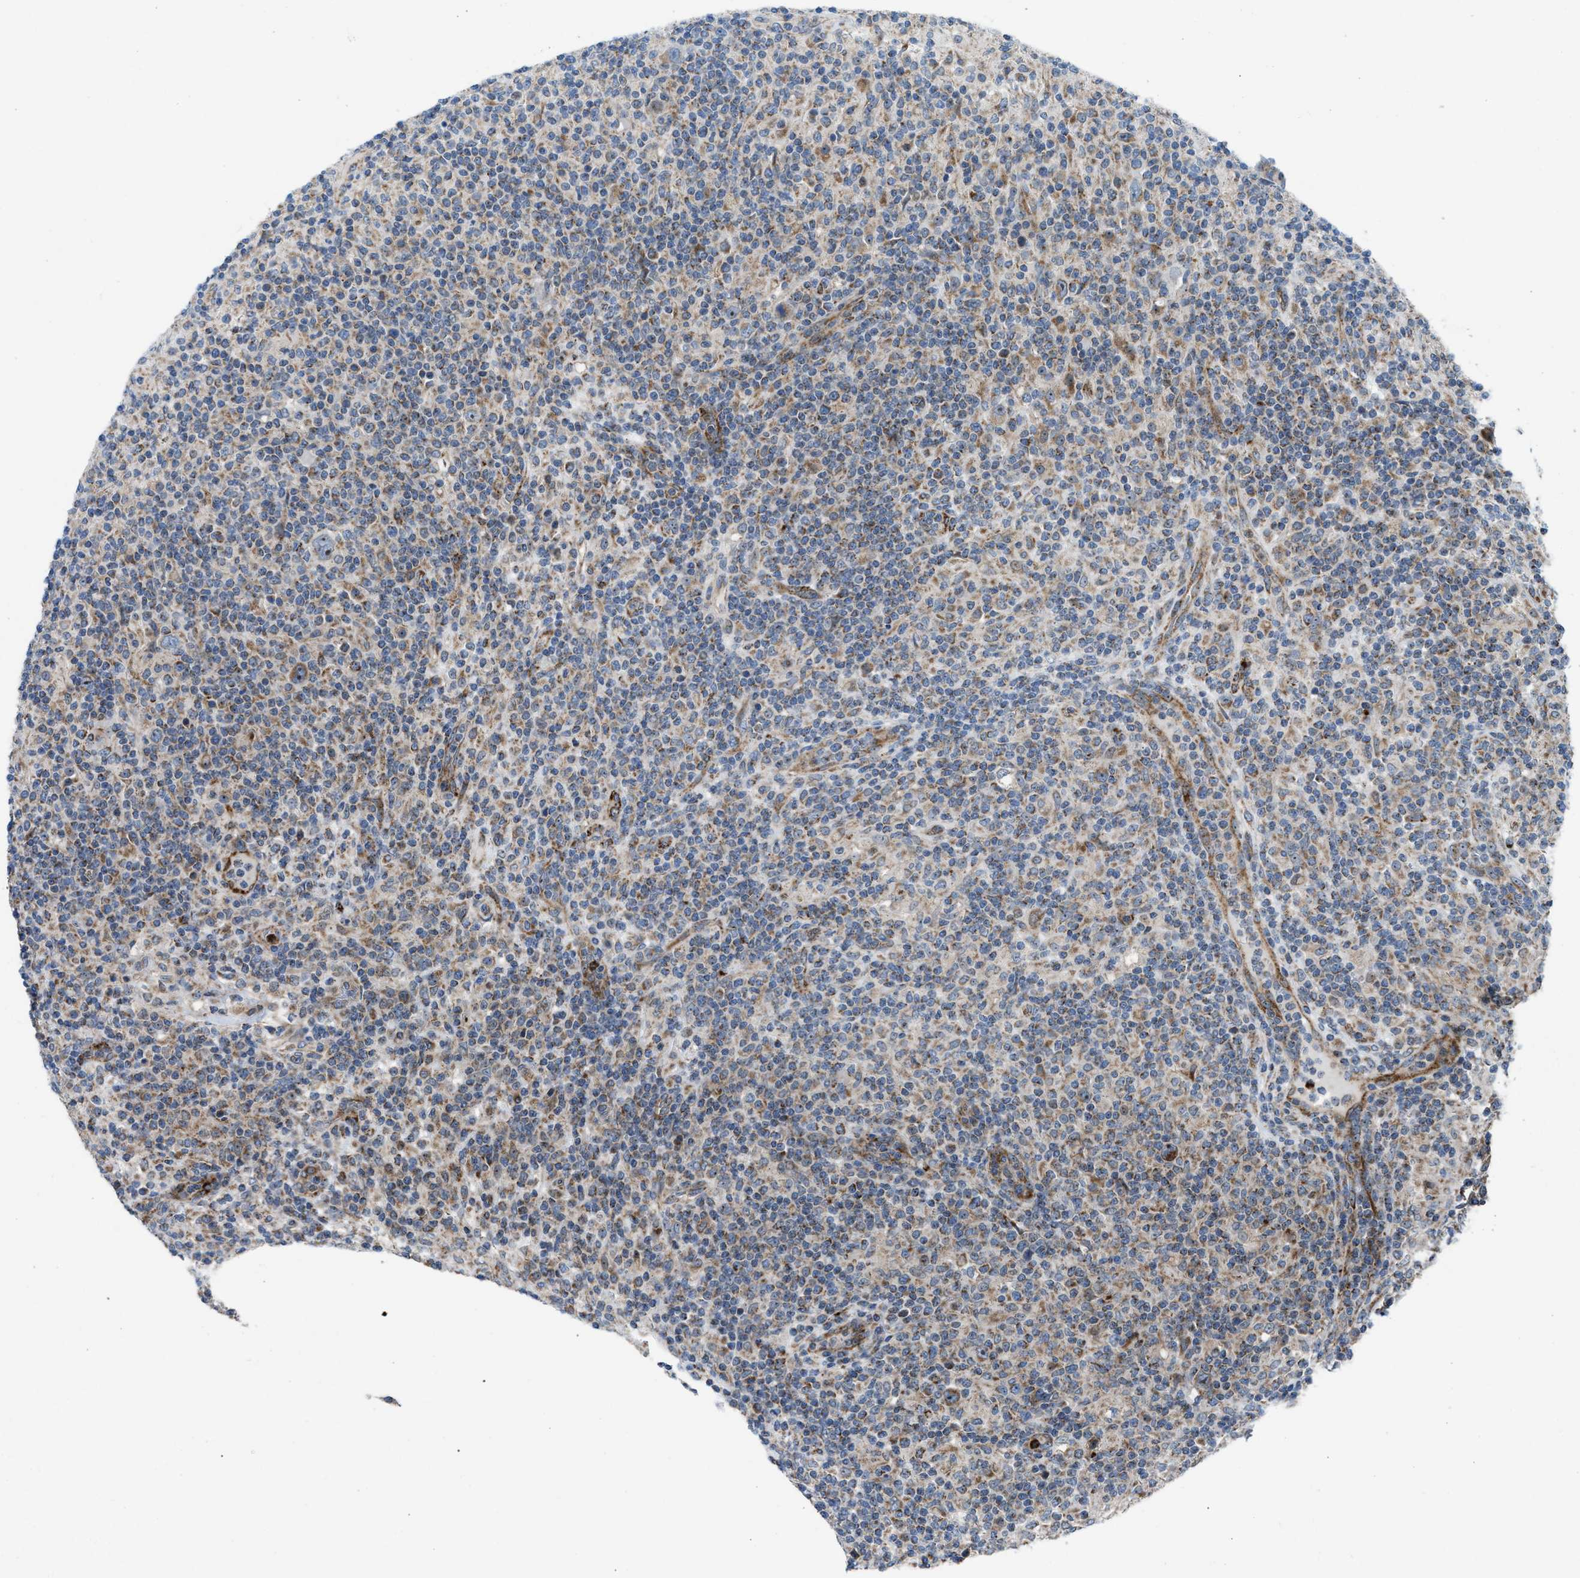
{"staining": {"intensity": "weak", "quantity": ">75%", "location": "cytoplasmic/membranous,nuclear"}, "tissue": "lymphoma", "cell_type": "Tumor cells", "image_type": "cancer", "snomed": [{"axis": "morphology", "description": "Hodgkin's disease, NOS"}, {"axis": "topography", "description": "Lymph node"}], "caption": "Immunohistochemistry image of human Hodgkin's disease stained for a protein (brown), which demonstrates low levels of weak cytoplasmic/membranous and nuclear positivity in about >75% of tumor cells.", "gene": "TPH1", "patient": {"sex": "male", "age": 70}}